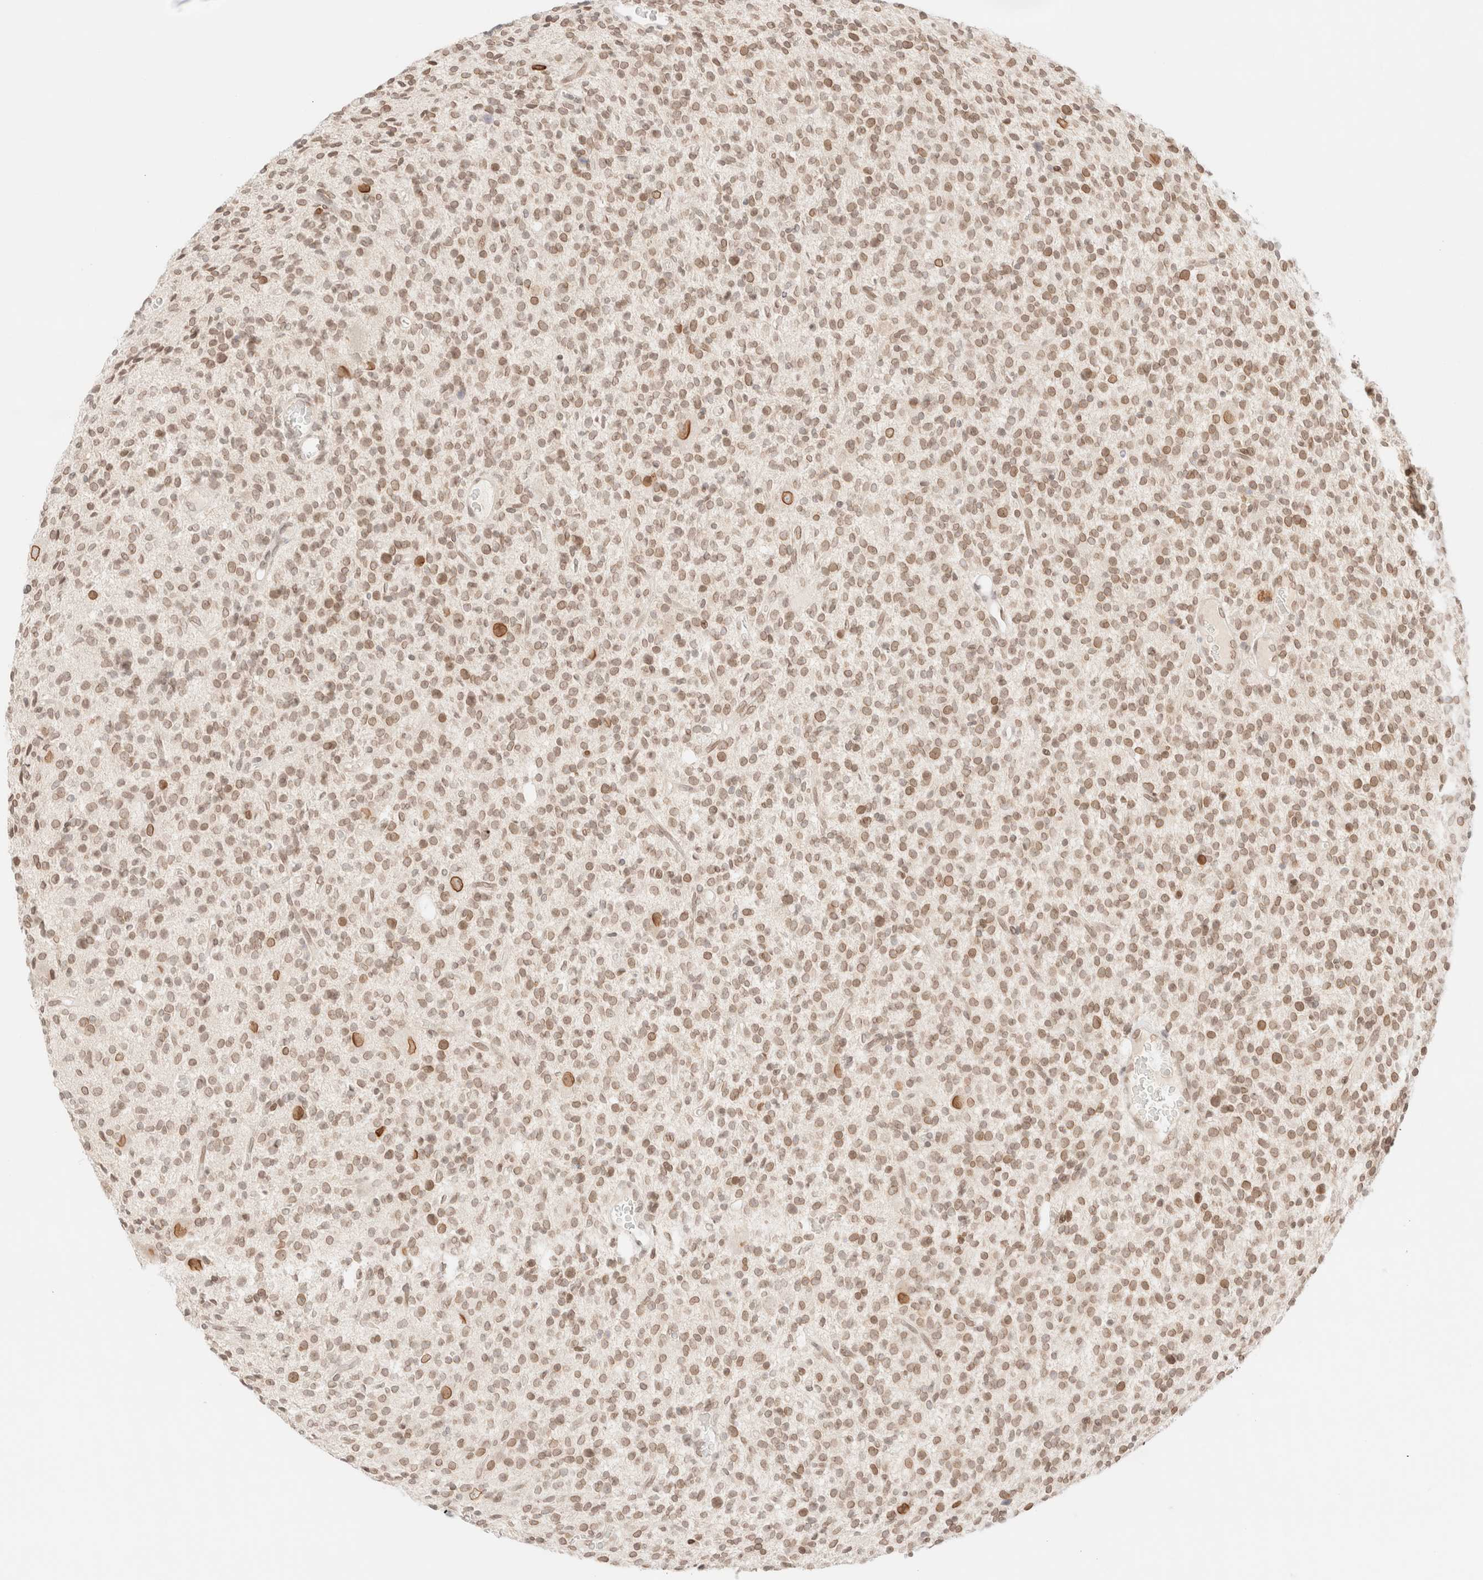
{"staining": {"intensity": "weak", "quantity": ">75%", "location": "nuclear"}, "tissue": "glioma", "cell_type": "Tumor cells", "image_type": "cancer", "snomed": [{"axis": "morphology", "description": "Glioma, malignant, High grade"}, {"axis": "topography", "description": "Brain"}], "caption": "Weak nuclear protein expression is appreciated in approximately >75% of tumor cells in malignant glioma (high-grade).", "gene": "ZNF770", "patient": {"sex": "male", "age": 34}}